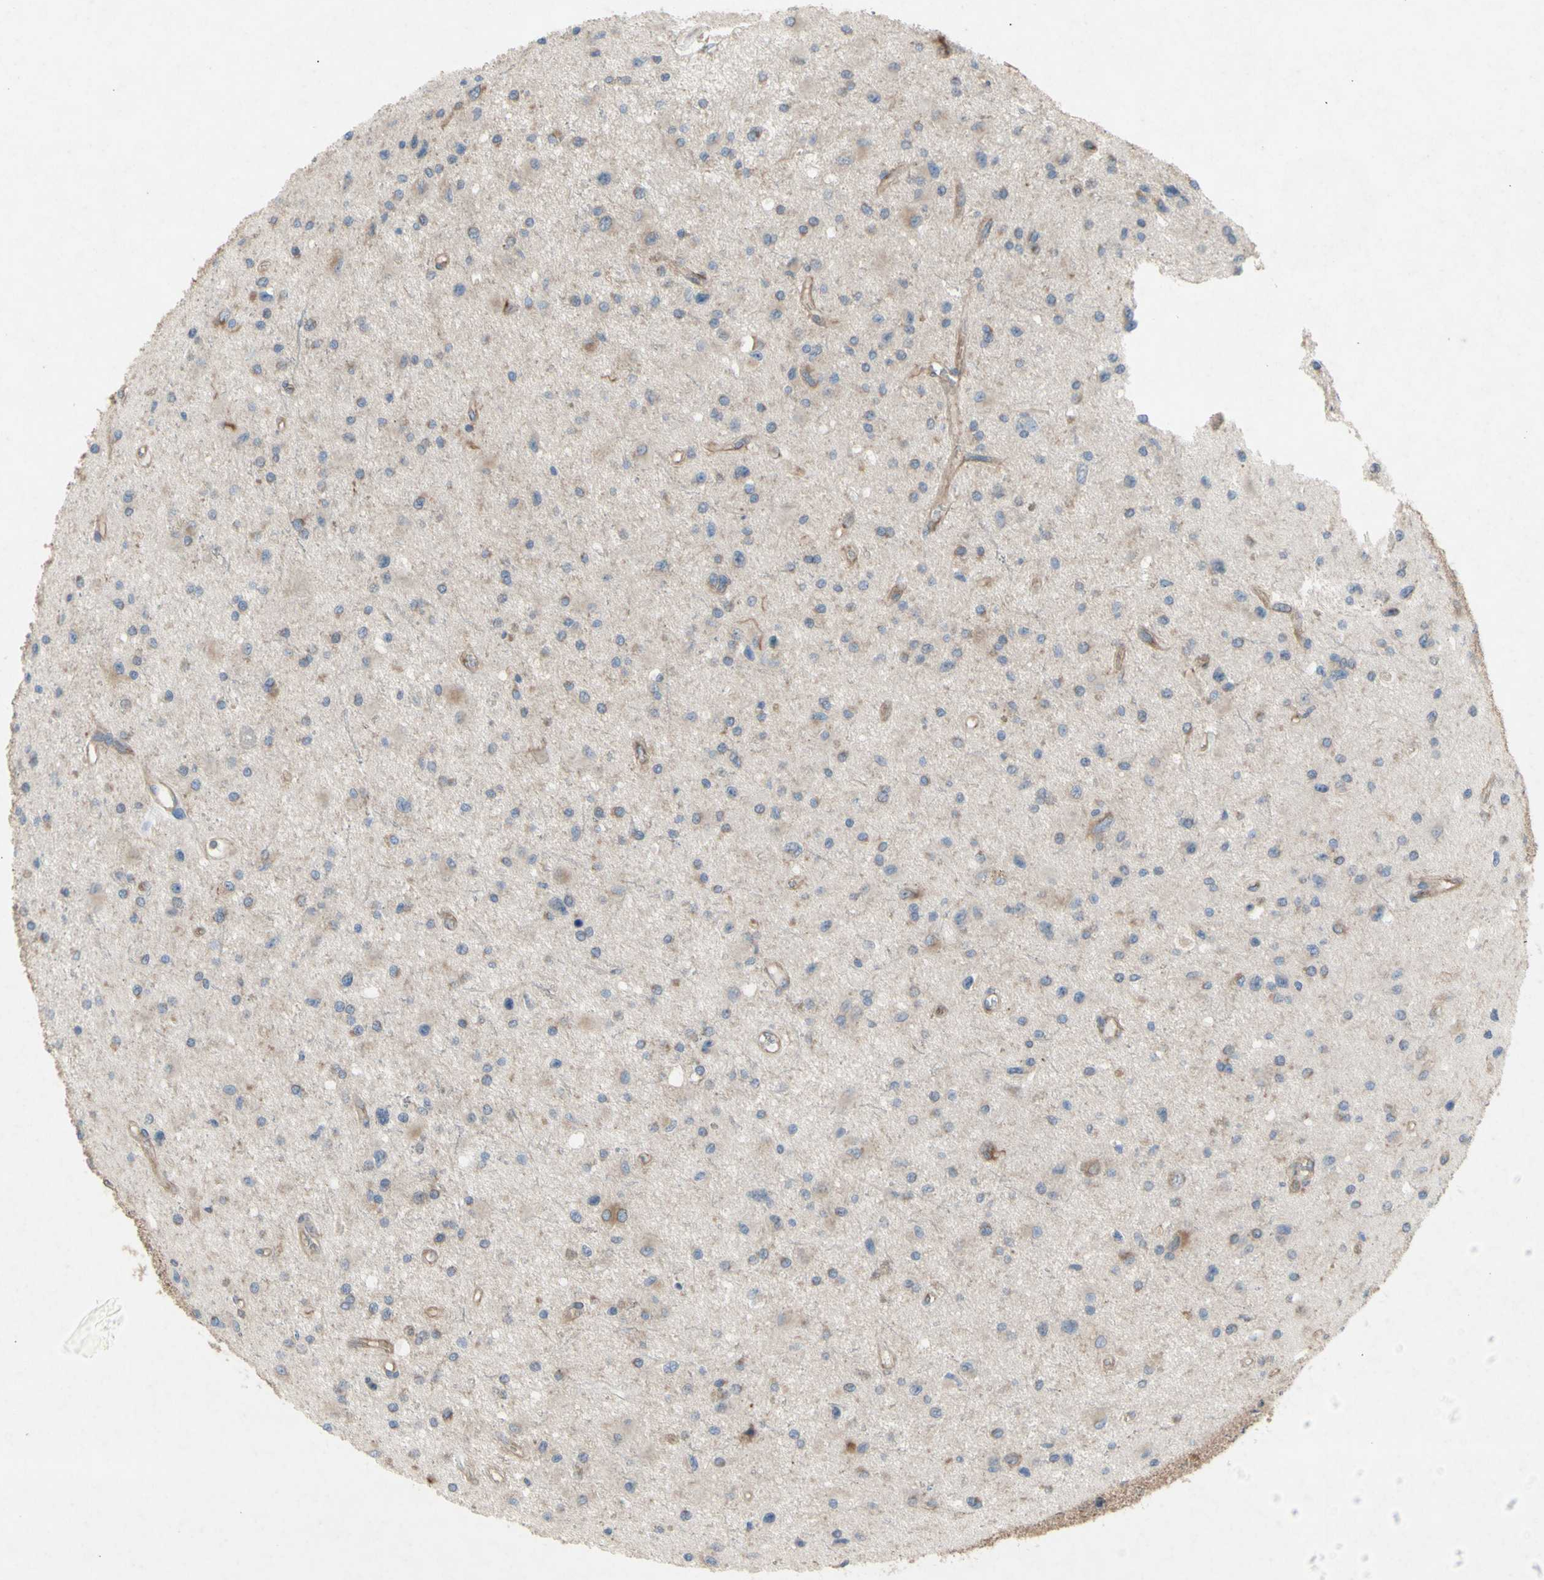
{"staining": {"intensity": "strong", "quantity": "25%-75%", "location": "cytoplasmic/membranous"}, "tissue": "glioma", "cell_type": "Tumor cells", "image_type": "cancer", "snomed": [{"axis": "morphology", "description": "Glioma, malignant, Low grade"}, {"axis": "topography", "description": "Brain"}], "caption": "A brown stain highlights strong cytoplasmic/membranous expression of a protein in malignant glioma (low-grade) tumor cells.", "gene": "KLC1", "patient": {"sex": "male", "age": 58}}